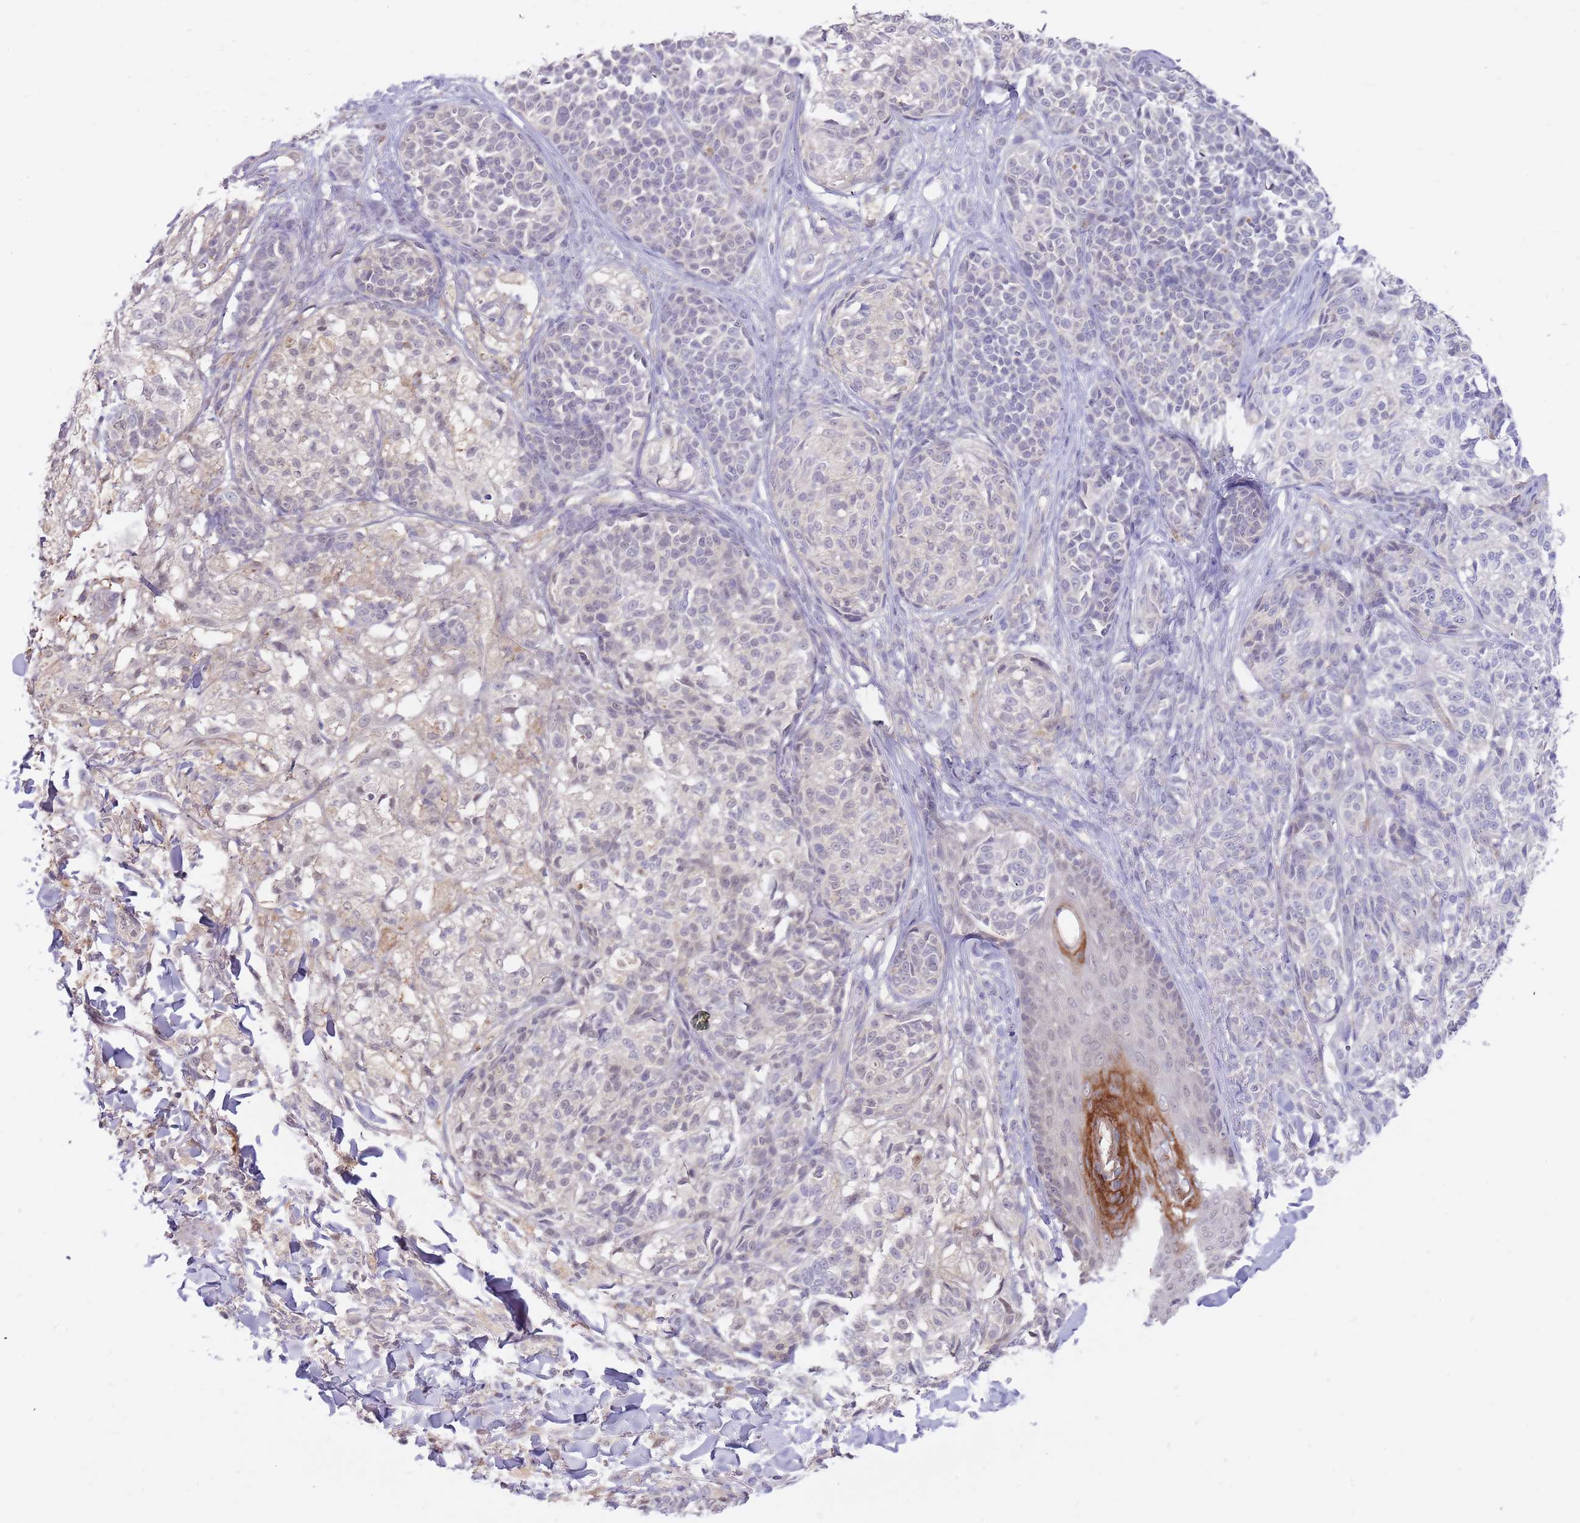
{"staining": {"intensity": "negative", "quantity": "none", "location": "none"}, "tissue": "melanoma", "cell_type": "Tumor cells", "image_type": "cancer", "snomed": [{"axis": "morphology", "description": "Malignant melanoma, NOS"}, {"axis": "topography", "description": "Skin of upper extremity"}], "caption": "An image of malignant melanoma stained for a protein reveals no brown staining in tumor cells.", "gene": "AP5S1", "patient": {"sex": "male", "age": 40}}